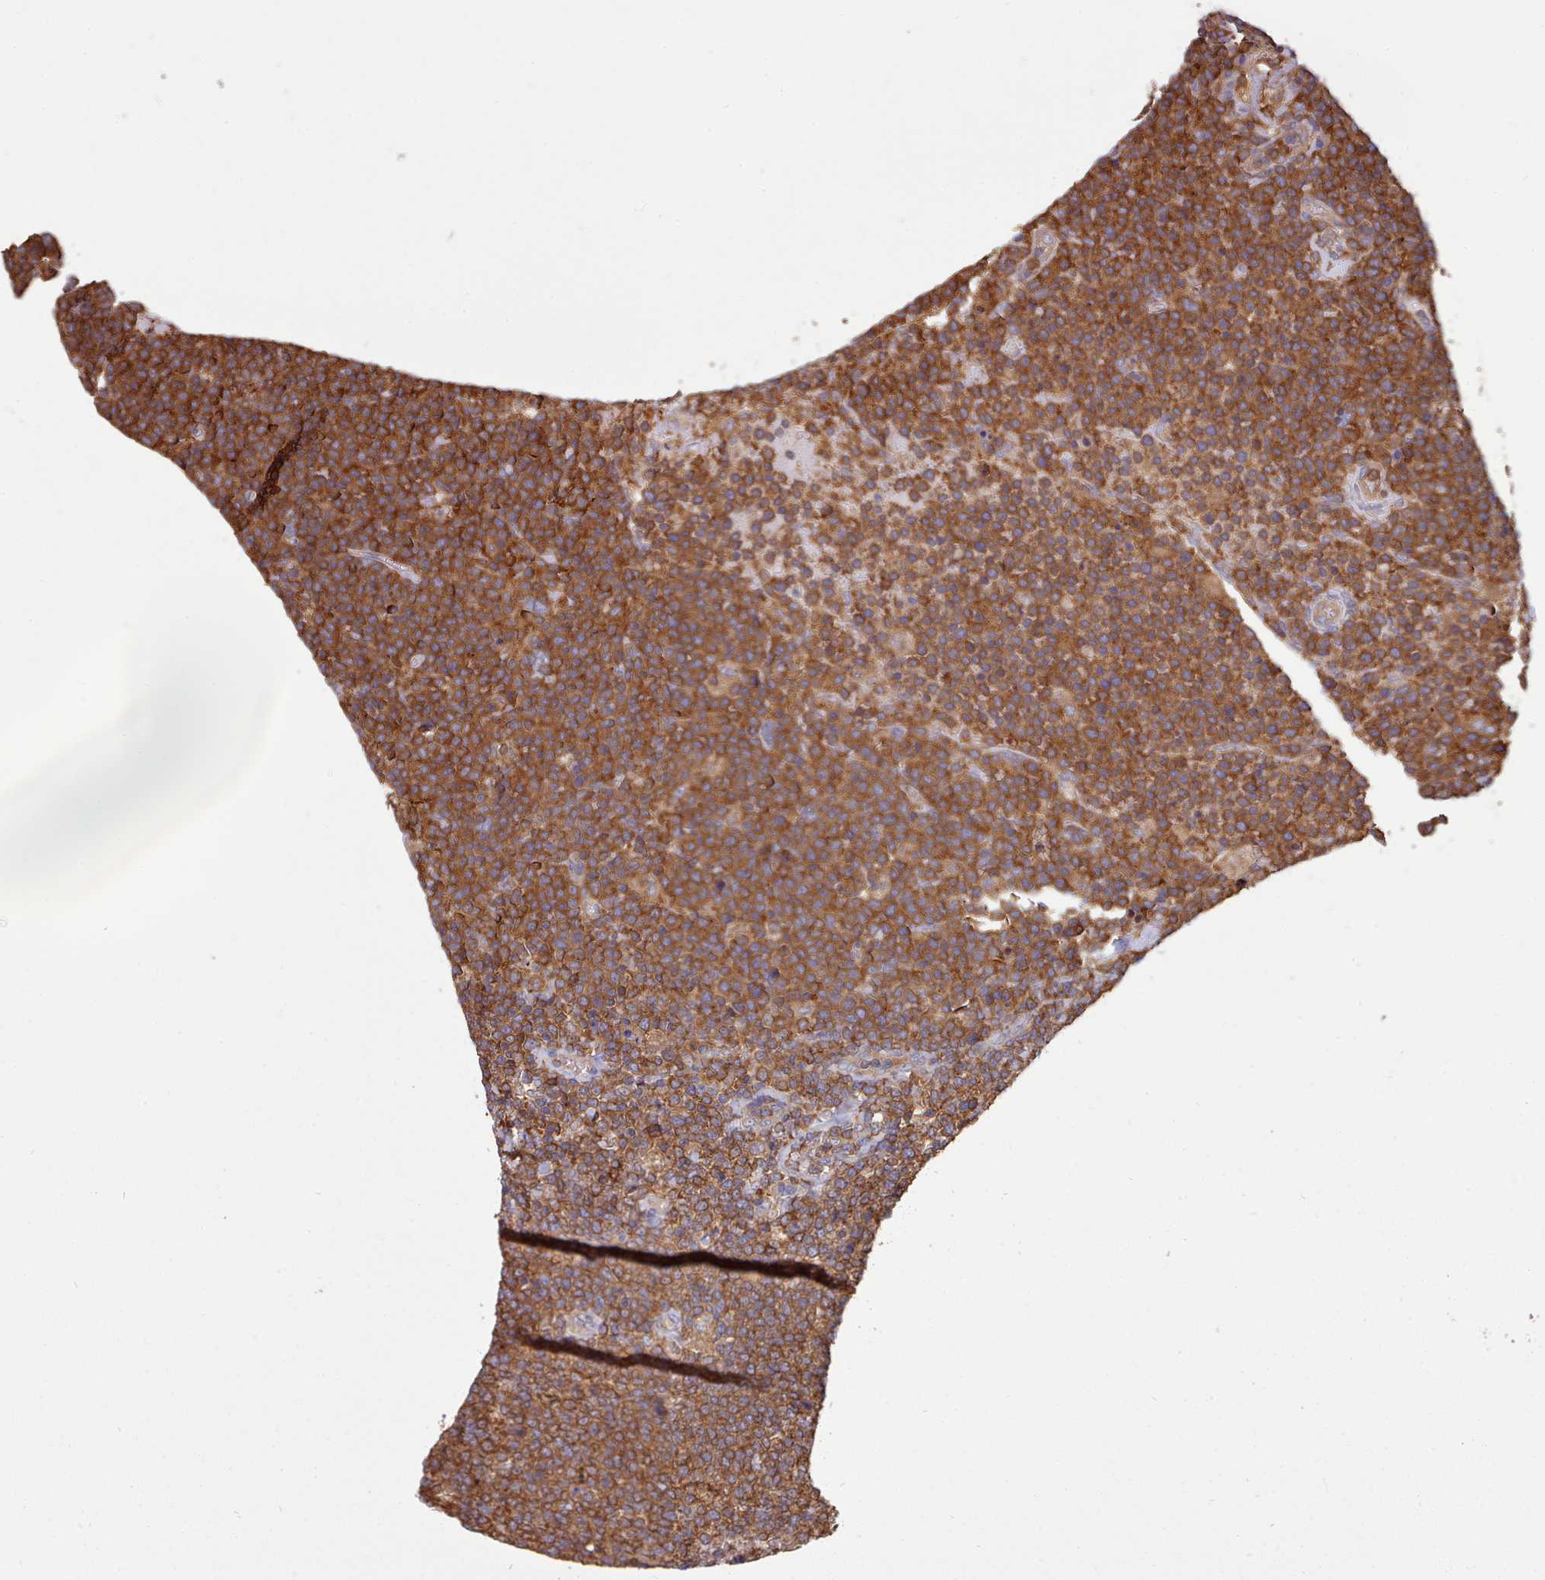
{"staining": {"intensity": "strong", "quantity": ">75%", "location": "cytoplasmic/membranous"}, "tissue": "lymphoma", "cell_type": "Tumor cells", "image_type": "cancer", "snomed": [{"axis": "morphology", "description": "Malignant lymphoma, non-Hodgkin's type, High grade"}, {"axis": "topography", "description": "Lymph node"}], "caption": "Immunohistochemical staining of human lymphoma exhibits strong cytoplasmic/membranous protein staining in approximately >75% of tumor cells. (DAB (3,3'-diaminobenzidine) = brown stain, brightfield microscopy at high magnification).", "gene": "SLC4A9", "patient": {"sex": "male", "age": 61}}